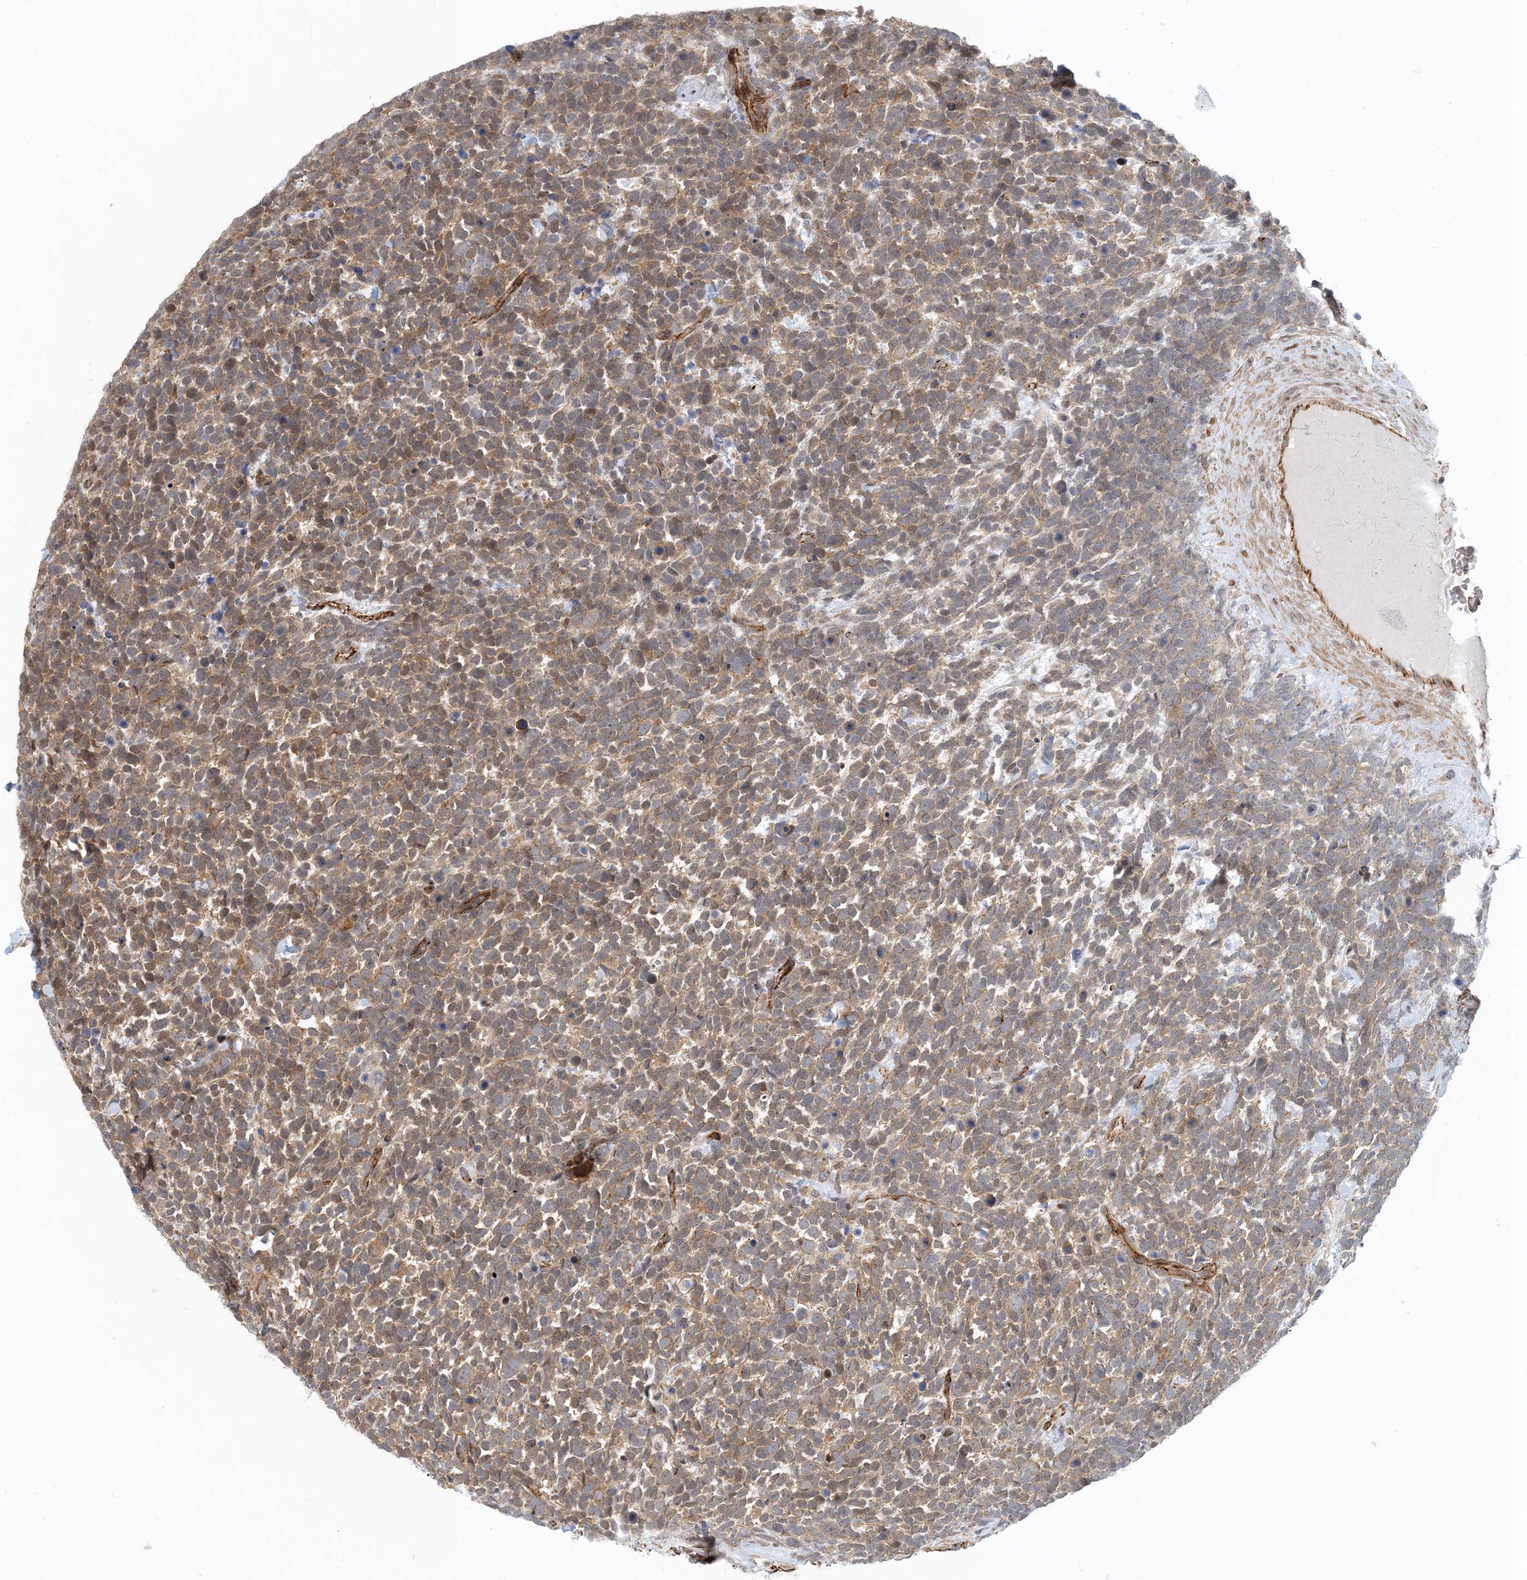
{"staining": {"intensity": "moderate", "quantity": "25%-75%", "location": "cytoplasmic/membranous"}, "tissue": "urothelial cancer", "cell_type": "Tumor cells", "image_type": "cancer", "snomed": [{"axis": "morphology", "description": "Urothelial carcinoma, High grade"}, {"axis": "topography", "description": "Urinary bladder"}], "caption": "This micrograph demonstrates IHC staining of high-grade urothelial carcinoma, with medium moderate cytoplasmic/membranous staining in about 25%-75% of tumor cells.", "gene": "MAPKBP1", "patient": {"sex": "female", "age": 82}}